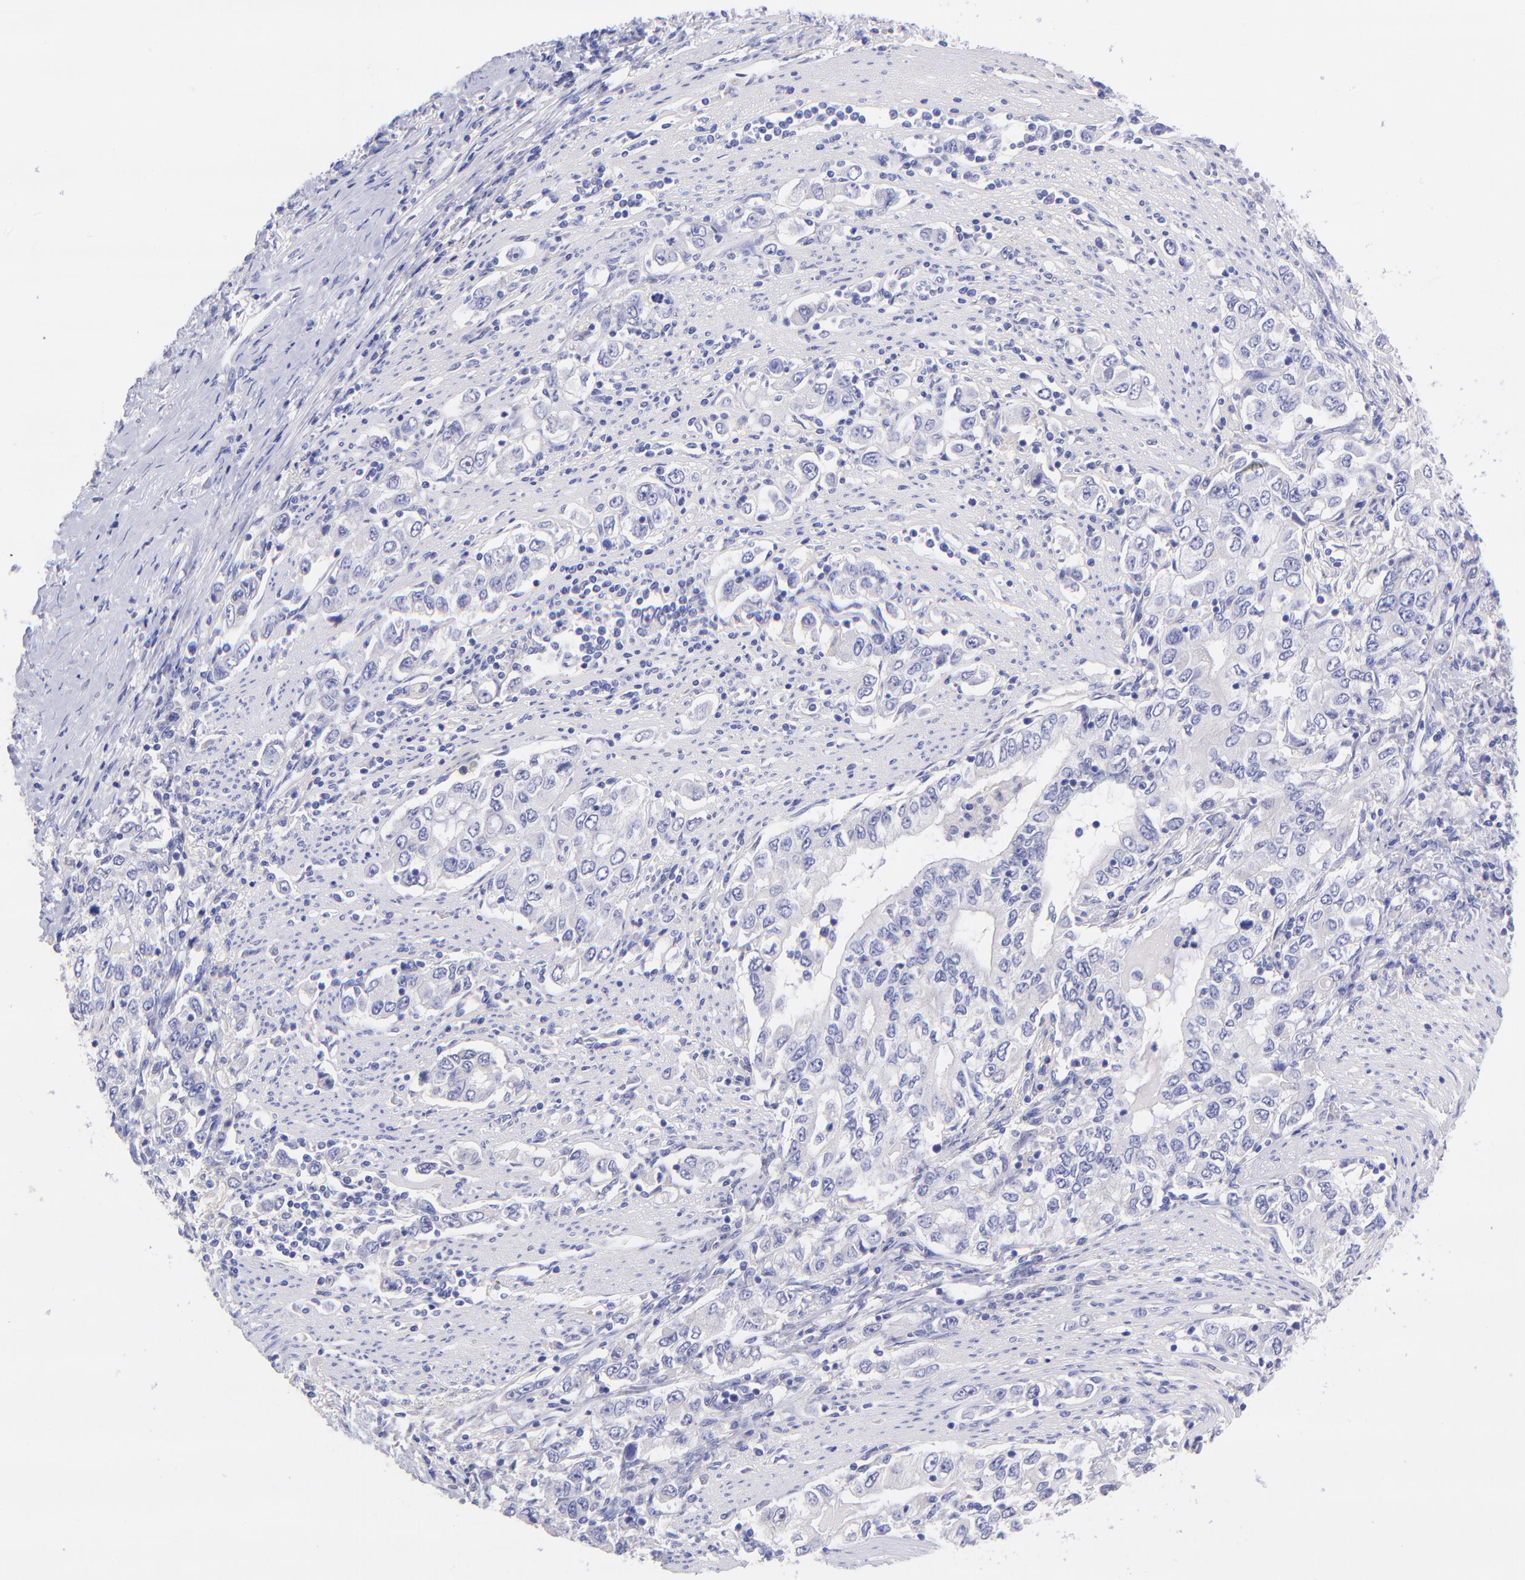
{"staining": {"intensity": "negative", "quantity": "none", "location": "none"}, "tissue": "stomach cancer", "cell_type": "Tumor cells", "image_type": "cancer", "snomed": [{"axis": "morphology", "description": "Adenocarcinoma, NOS"}, {"axis": "topography", "description": "Stomach, lower"}], "caption": "Immunohistochemistry histopathology image of stomach cancer (adenocarcinoma) stained for a protein (brown), which reveals no expression in tumor cells.", "gene": "RAB3B", "patient": {"sex": "female", "age": 72}}